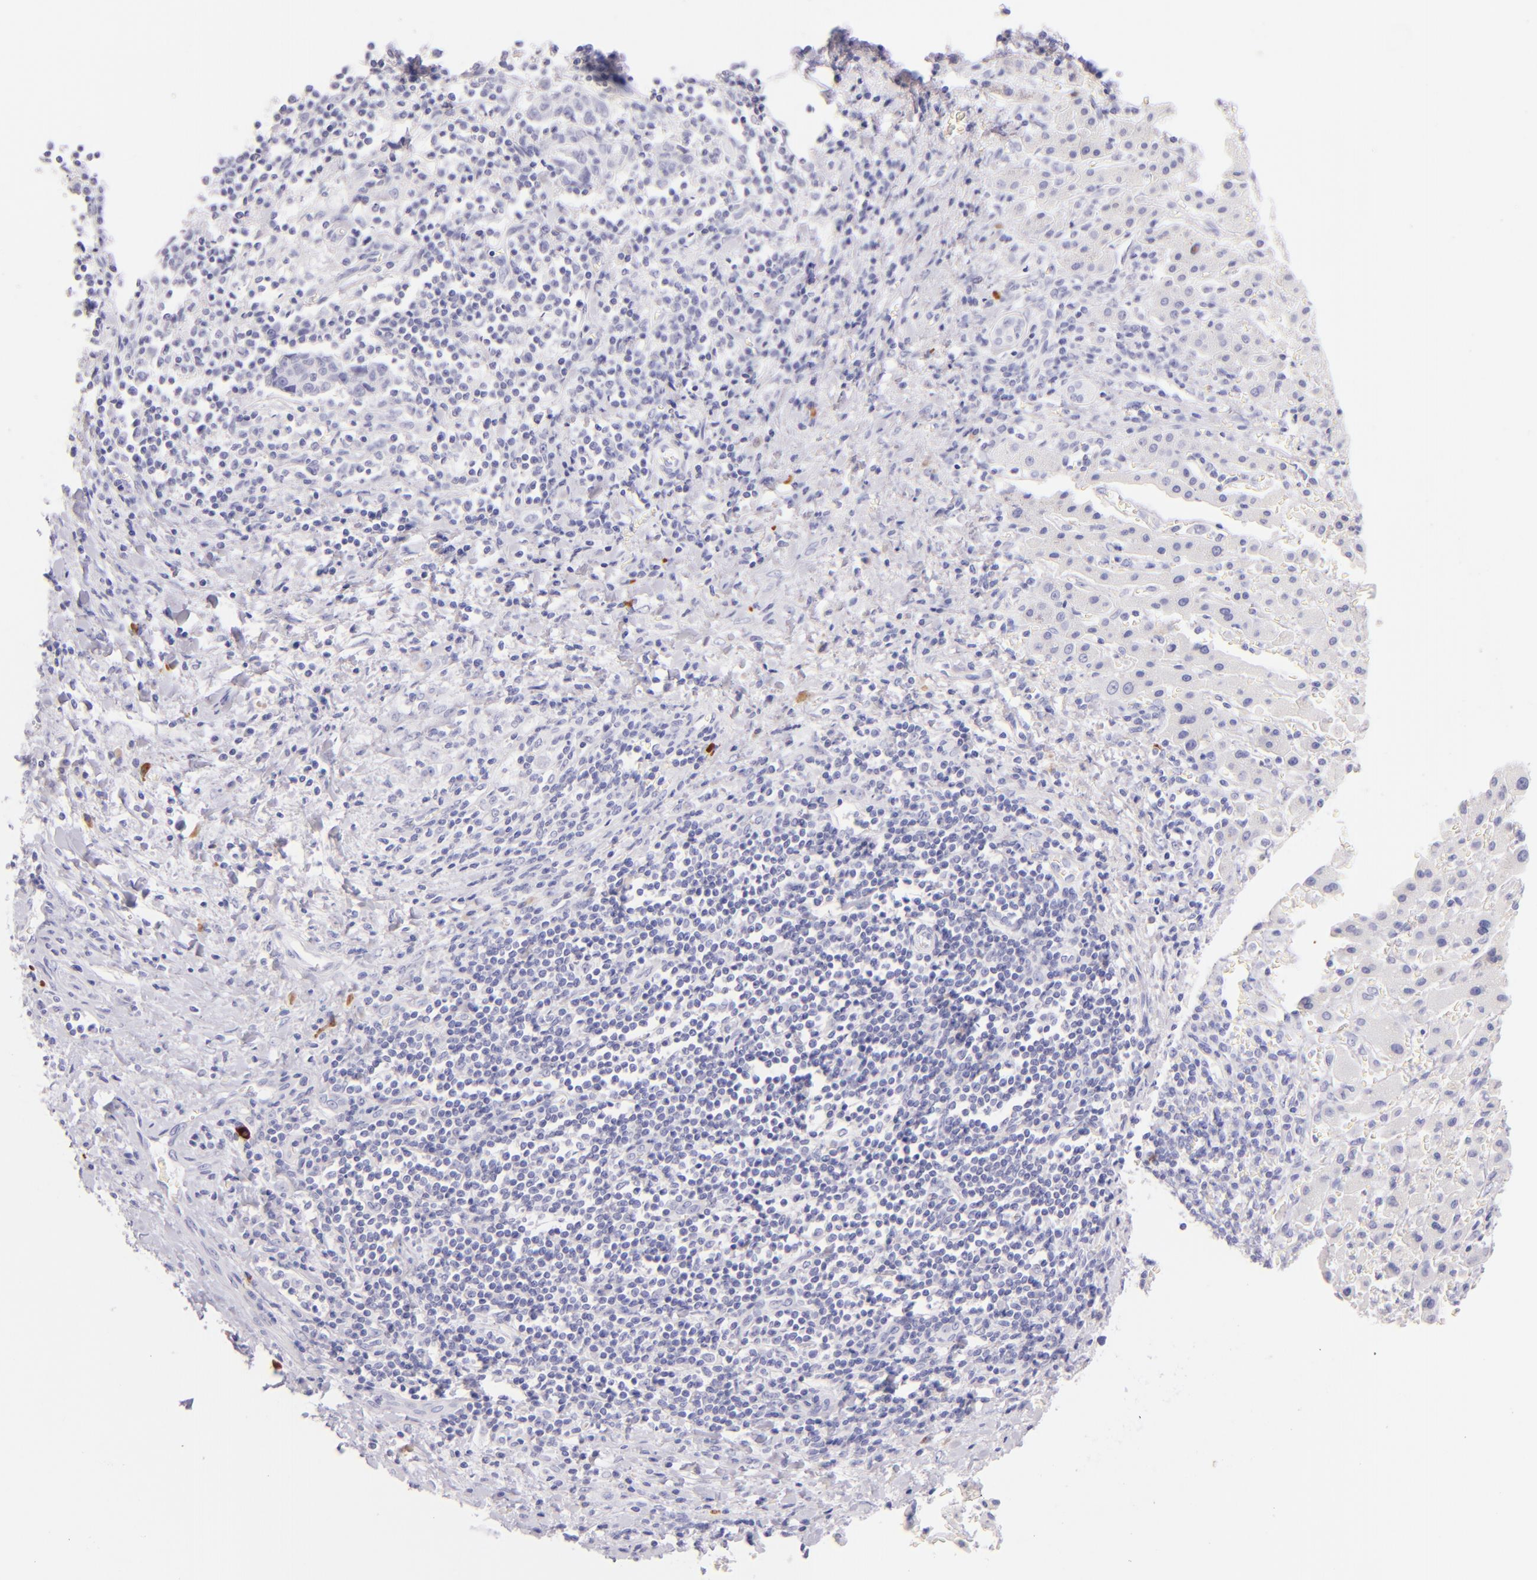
{"staining": {"intensity": "negative", "quantity": "none", "location": "none"}, "tissue": "liver cancer", "cell_type": "Tumor cells", "image_type": "cancer", "snomed": [{"axis": "morphology", "description": "Cholangiocarcinoma"}, {"axis": "topography", "description": "Liver"}], "caption": "Tumor cells show no significant positivity in liver cancer. The staining is performed using DAB (3,3'-diaminobenzidine) brown chromogen with nuclei counter-stained in using hematoxylin.", "gene": "SDC1", "patient": {"sex": "male", "age": 57}}